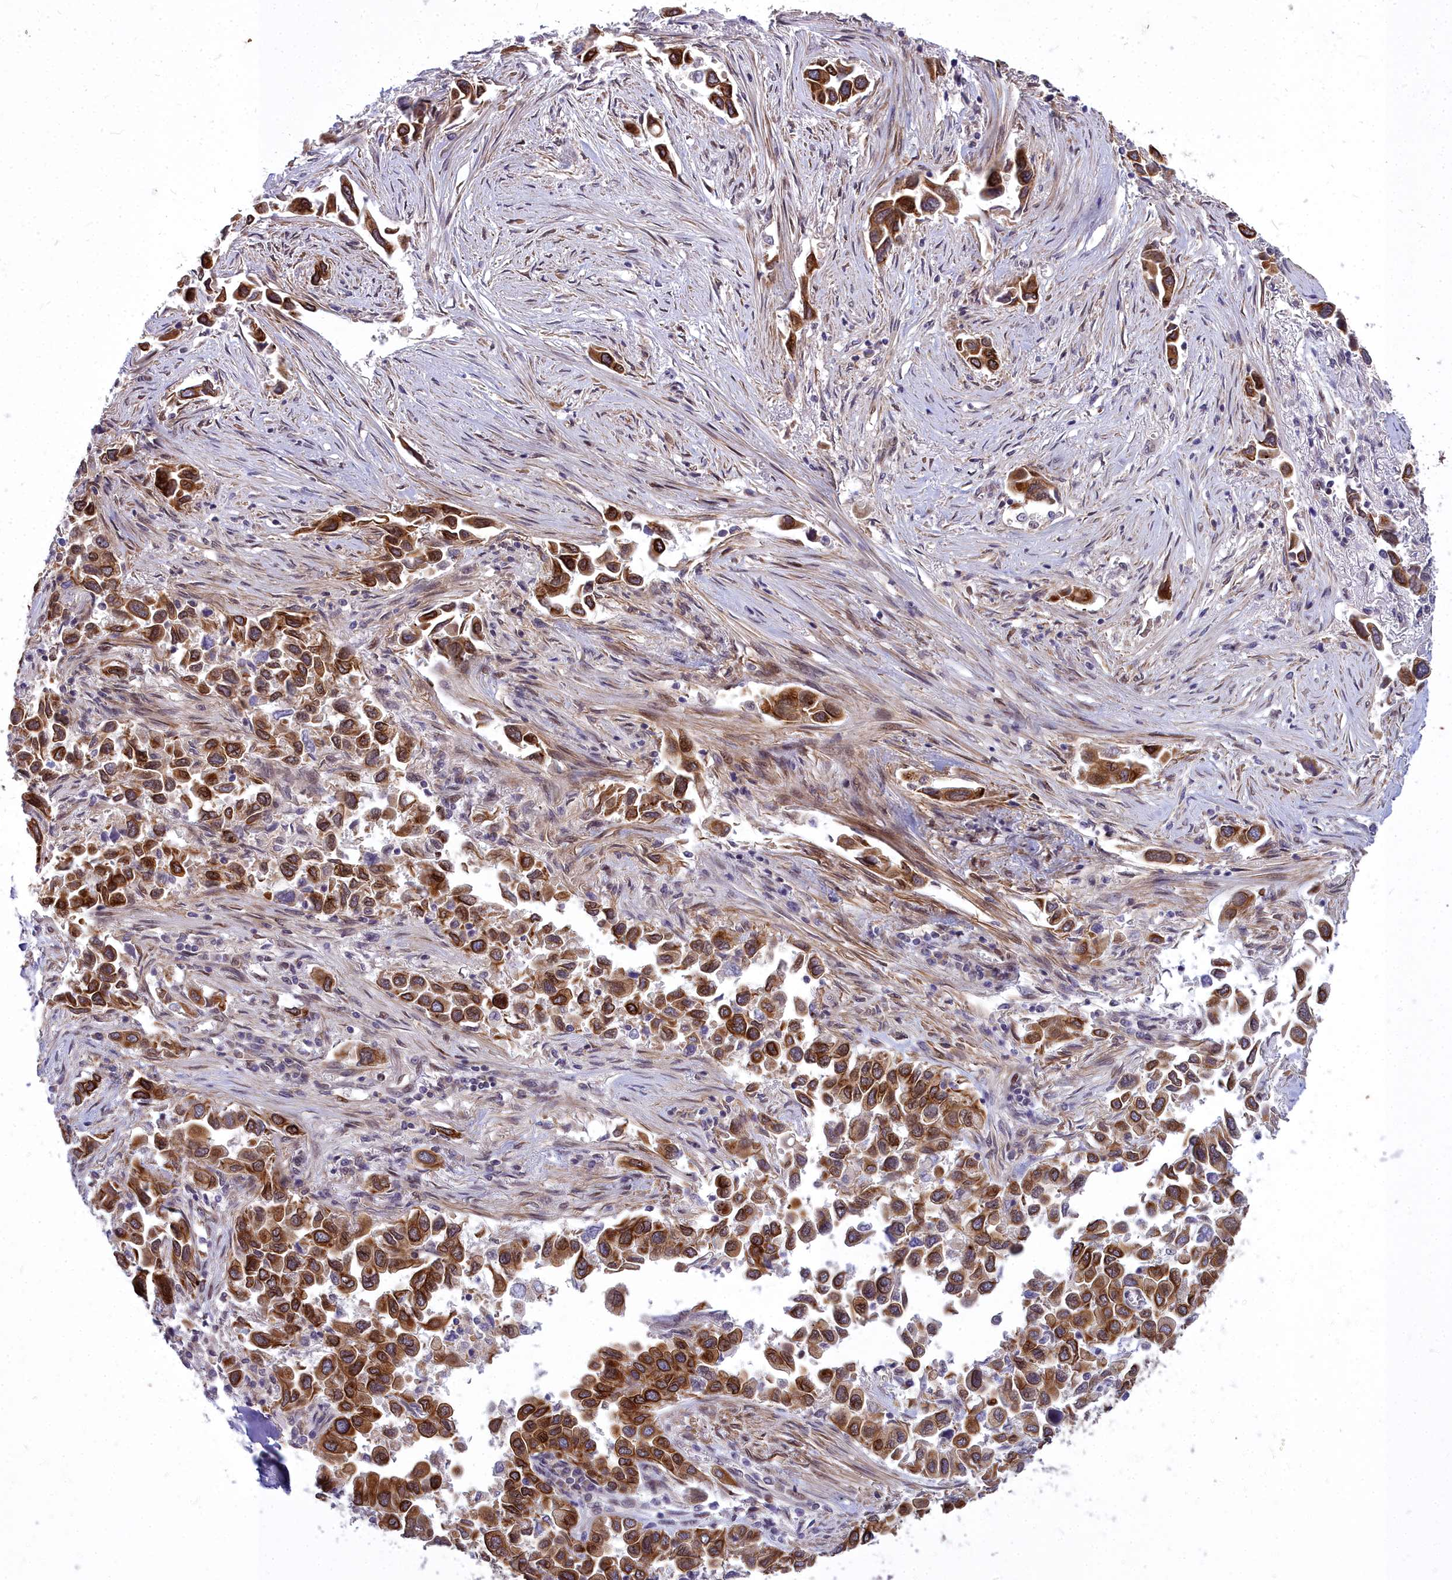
{"staining": {"intensity": "strong", "quantity": ">75%", "location": "cytoplasmic/membranous,nuclear"}, "tissue": "lung cancer", "cell_type": "Tumor cells", "image_type": "cancer", "snomed": [{"axis": "morphology", "description": "Adenocarcinoma, NOS"}, {"axis": "topography", "description": "Lung"}], "caption": "Lung adenocarcinoma tissue shows strong cytoplasmic/membranous and nuclear positivity in about >75% of tumor cells, visualized by immunohistochemistry.", "gene": "ABCB8", "patient": {"sex": "female", "age": 76}}